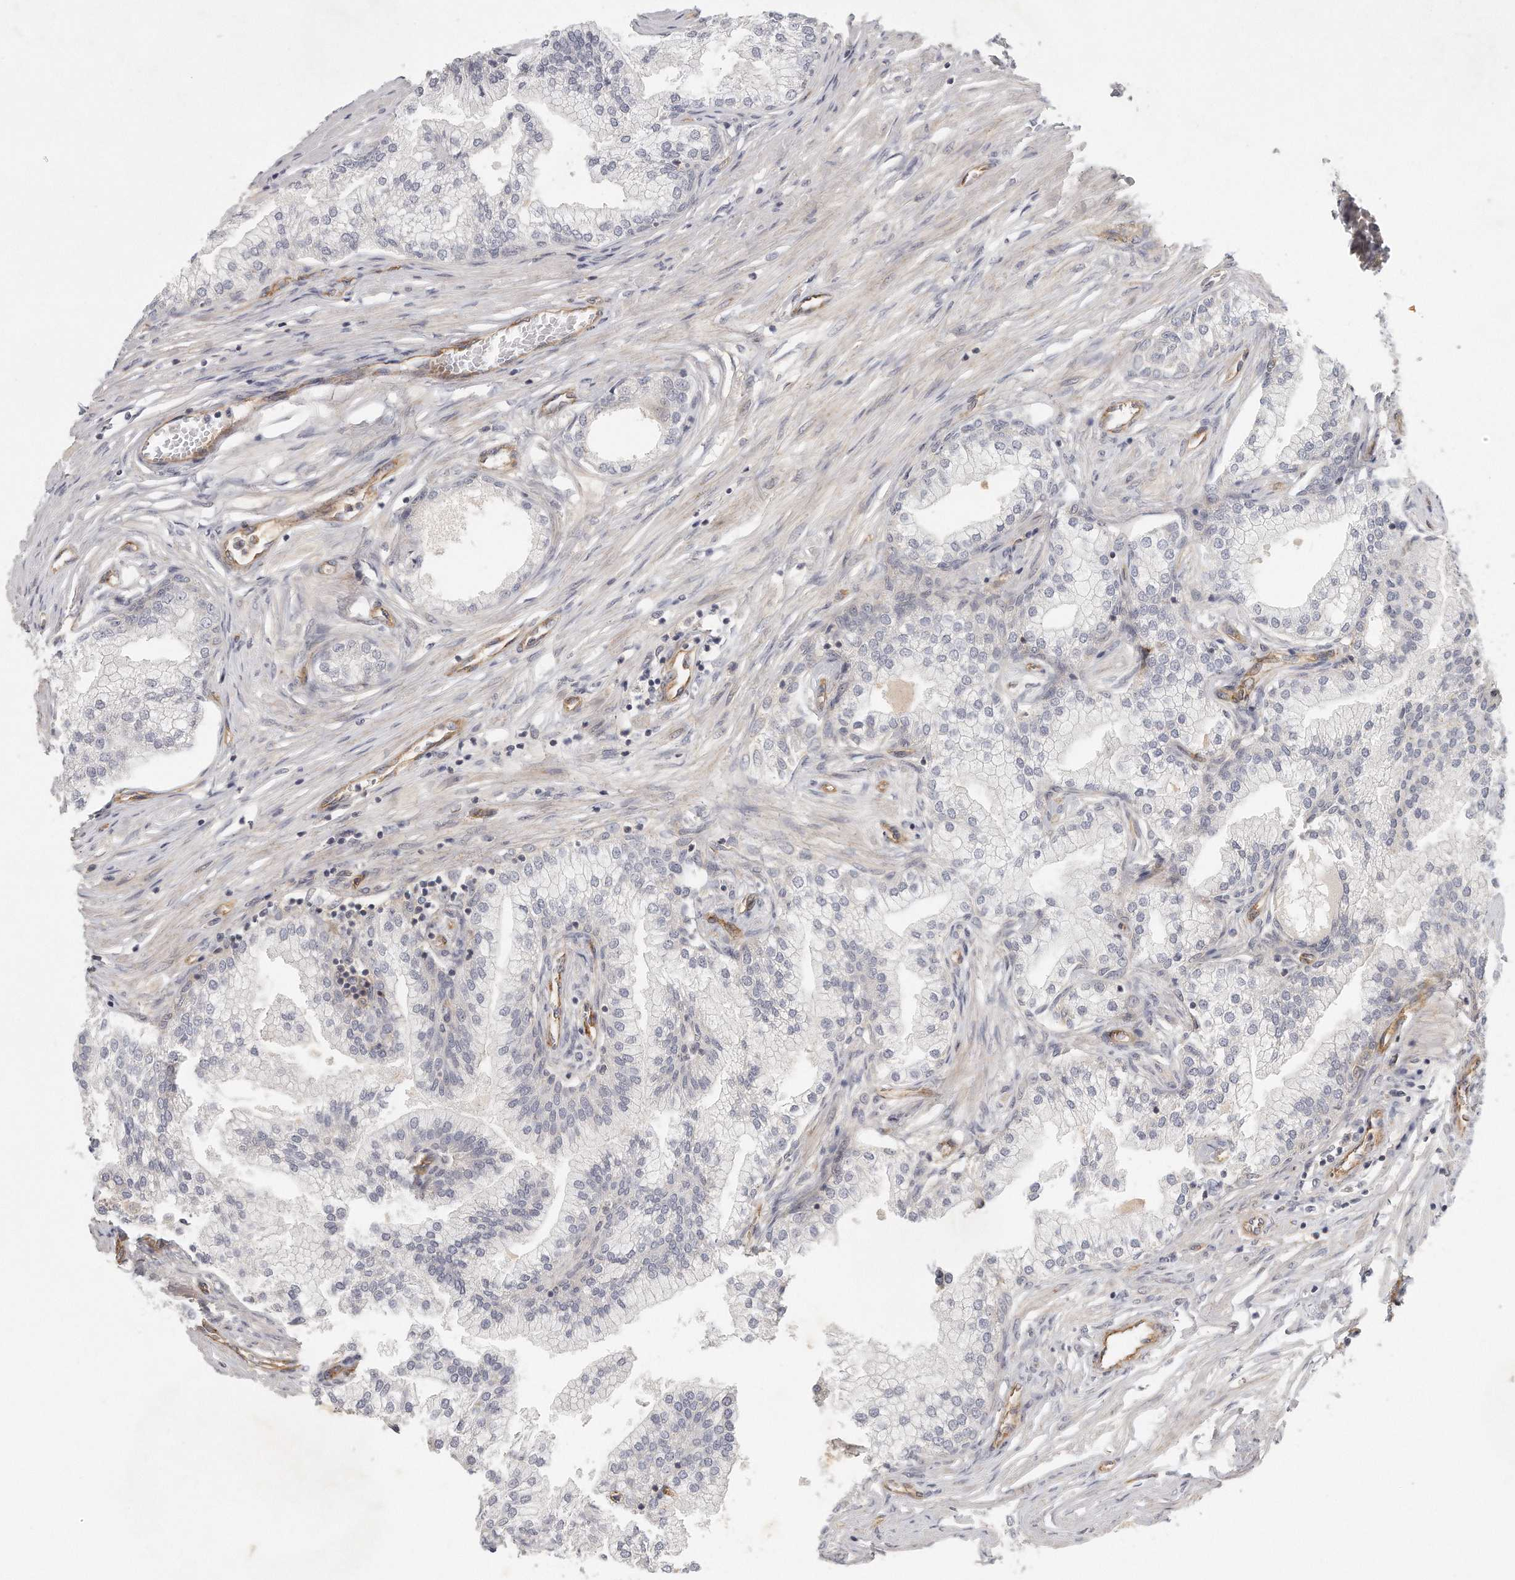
{"staining": {"intensity": "weak", "quantity": "<25%", "location": "cytoplasmic/membranous"}, "tissue": "prostate", "cell_type": "Glandular cells", "image_type": "normal", "snomed": [{"axis": "morphology", "description": "Normal tissue, NOS"}, {"axis": "morphology", "description": "Urothelial carcinoma, Low grade"}, {"axis": "topography", "description": "Urinary bladder"}, {"axis": "topography", "description": "Prostate"}], "caption": "This is an IHC micrograph of unremarkable prostate. There is no positivity in glandular cells.", "gene": "MTERF4", "patient": {"sex": "male", "age": 60}}